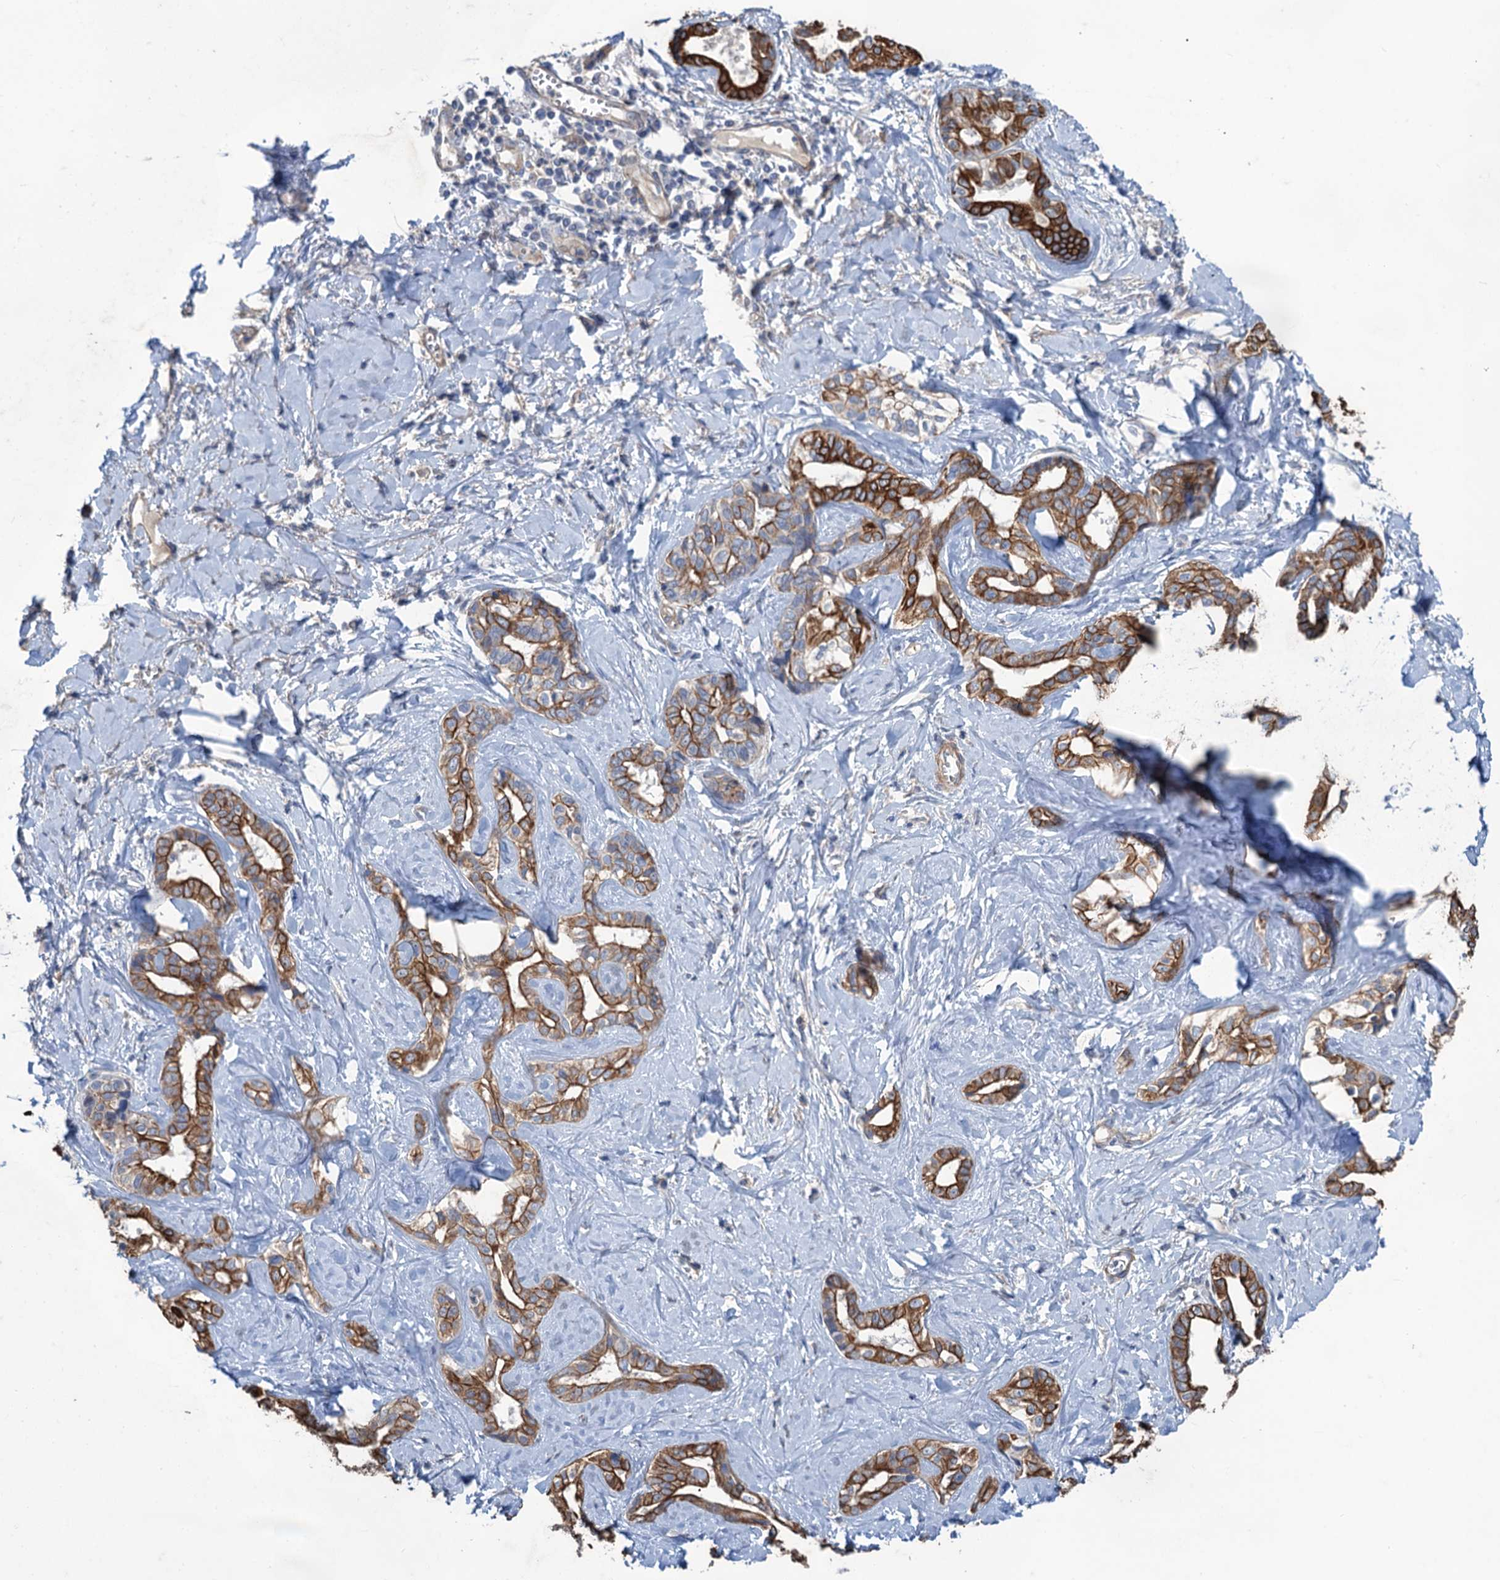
{"staining": {"intensity": "strong", "quantity": "25%-75%", "location": "cytoplasmic/membranous"}, "tissue": "liver cancer", "cell_type": "Tumor cells", "image_type": "cancer", "snomed": [{"axis": "morphology", "description": "Cholangiocarcinoma"}, {"axis": "topography", "description": "Liver"}], "caption": "Tumor cells exhibit high levels of strong cytoplasmic/membranous positivity in about 25%-75% of cells in liver cholangiocarcinoma.", "gene": "SMCO3", "patient": {"sex": "female", "age": 77}}